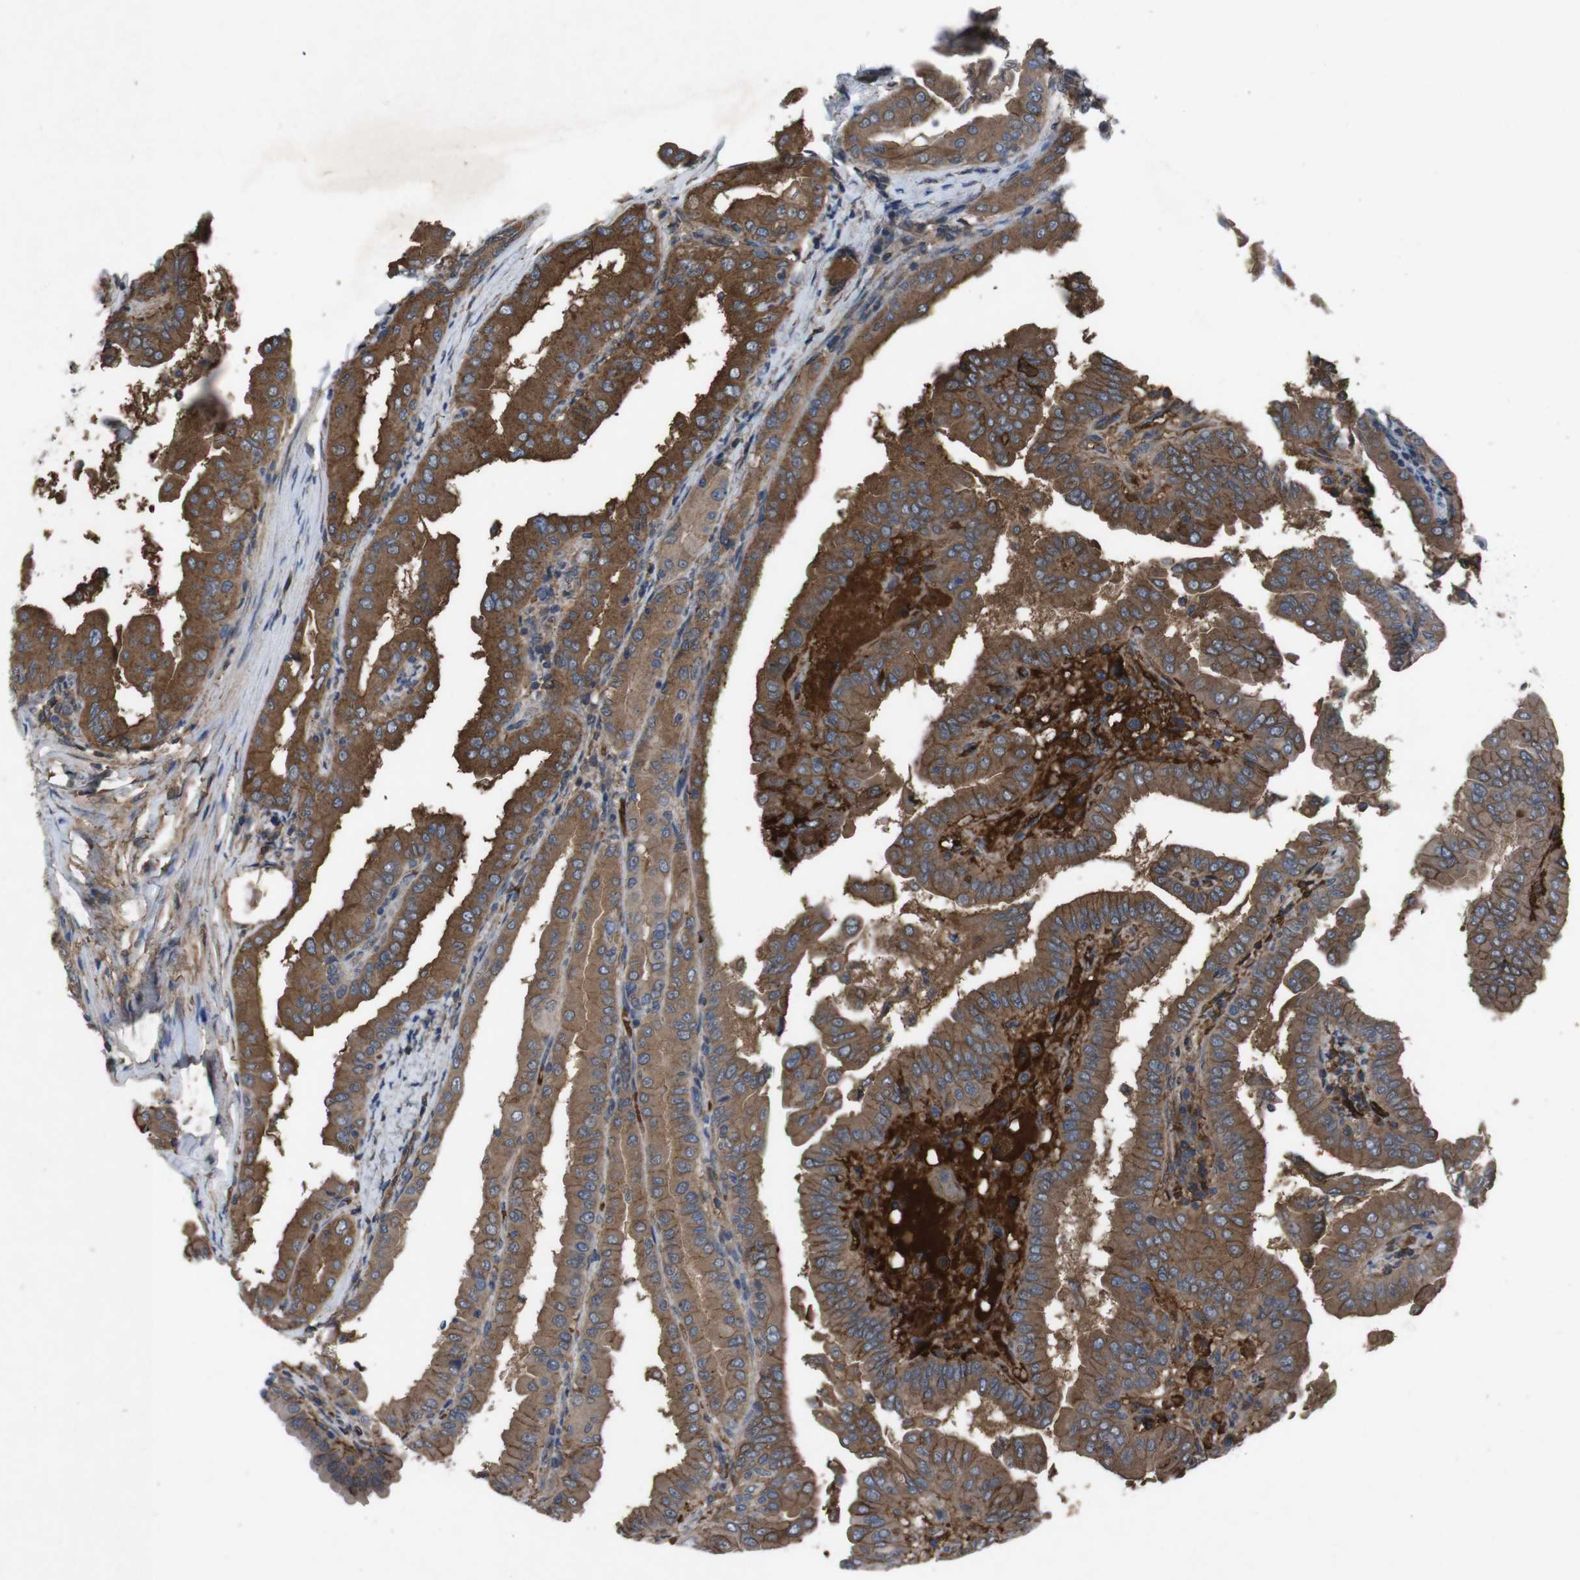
{"staining": {"intensity": "strong", "quantity": ">75%", "location": "cytoplasmic/membranous"}, "tissue": "thyroid cancer", "cell_type": "Tumor cells", "image_type": "cancer", "snomed": [{"axis": "morphology", "description": "Papillary adenocarcinoma, NOS"}, {"axis": "topography", "description": "Thyroid gland"}], "caption": "A brown stain highlights strong cytoplasmic/membranous staining of a protein in human thyroid cancer (papillary adenocarcinoma) tumor cells.", "gene": "SPTB", "patient": {"sex": "male", "age": 33}}